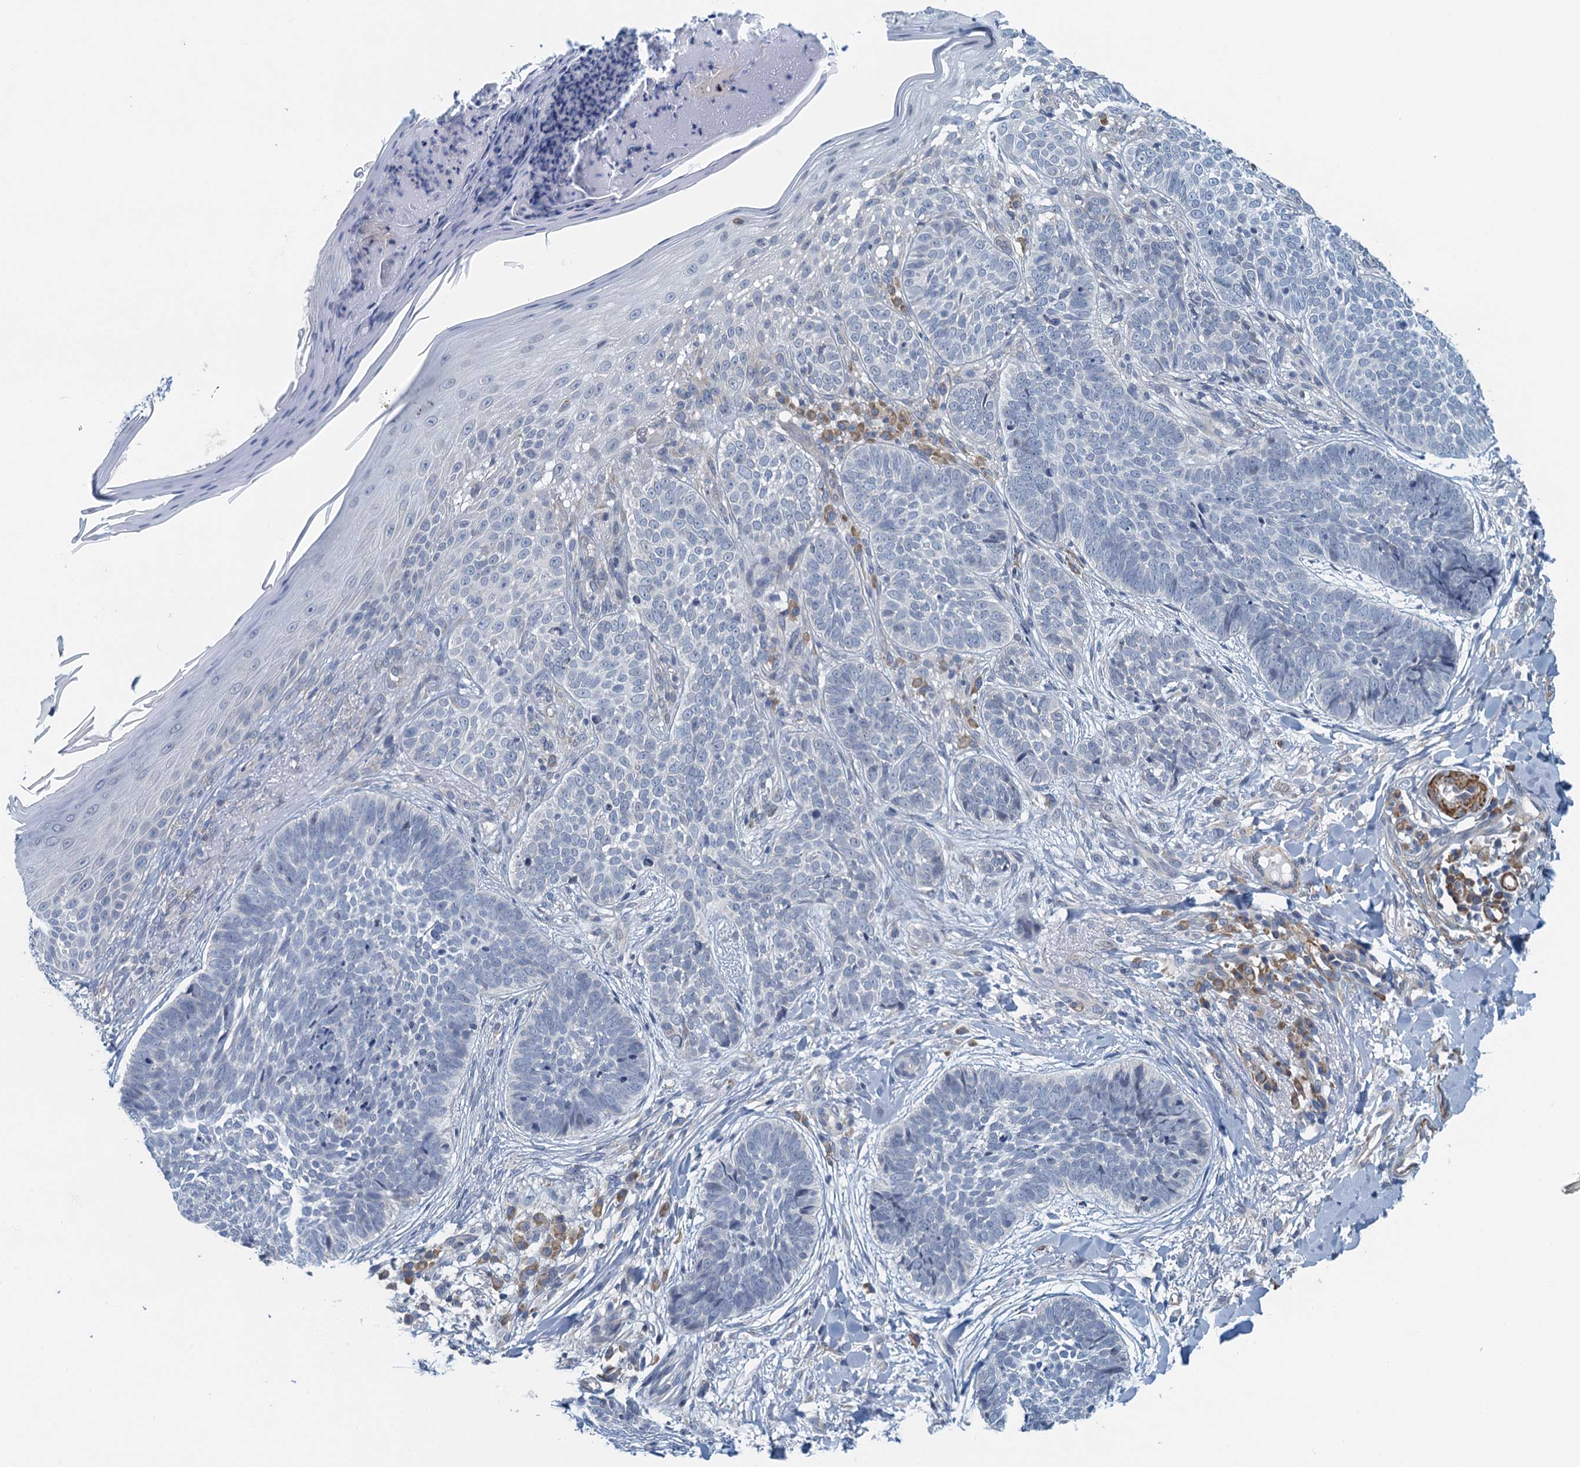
{"staining": {"intensity": "negative", "quantity": "none", "location": "none"}, "tissue": "skin cancer", "cell_type": "Tumor cells", "image_type": "cancer", "snomed": [{"axis": "morphology", "description": "Basal cell carcinoma"}, {"axis": "topography", "description": "Skin"}], "caption": "This micrograph is of skin basal cell carcinoma stained with immunohistochemistry to label a protein in brown with the nuclei are counter-stained blue. There is no expression in tumor cells.", "gene": "ALG2", "patient": {"sex": "female", "age": 61}}